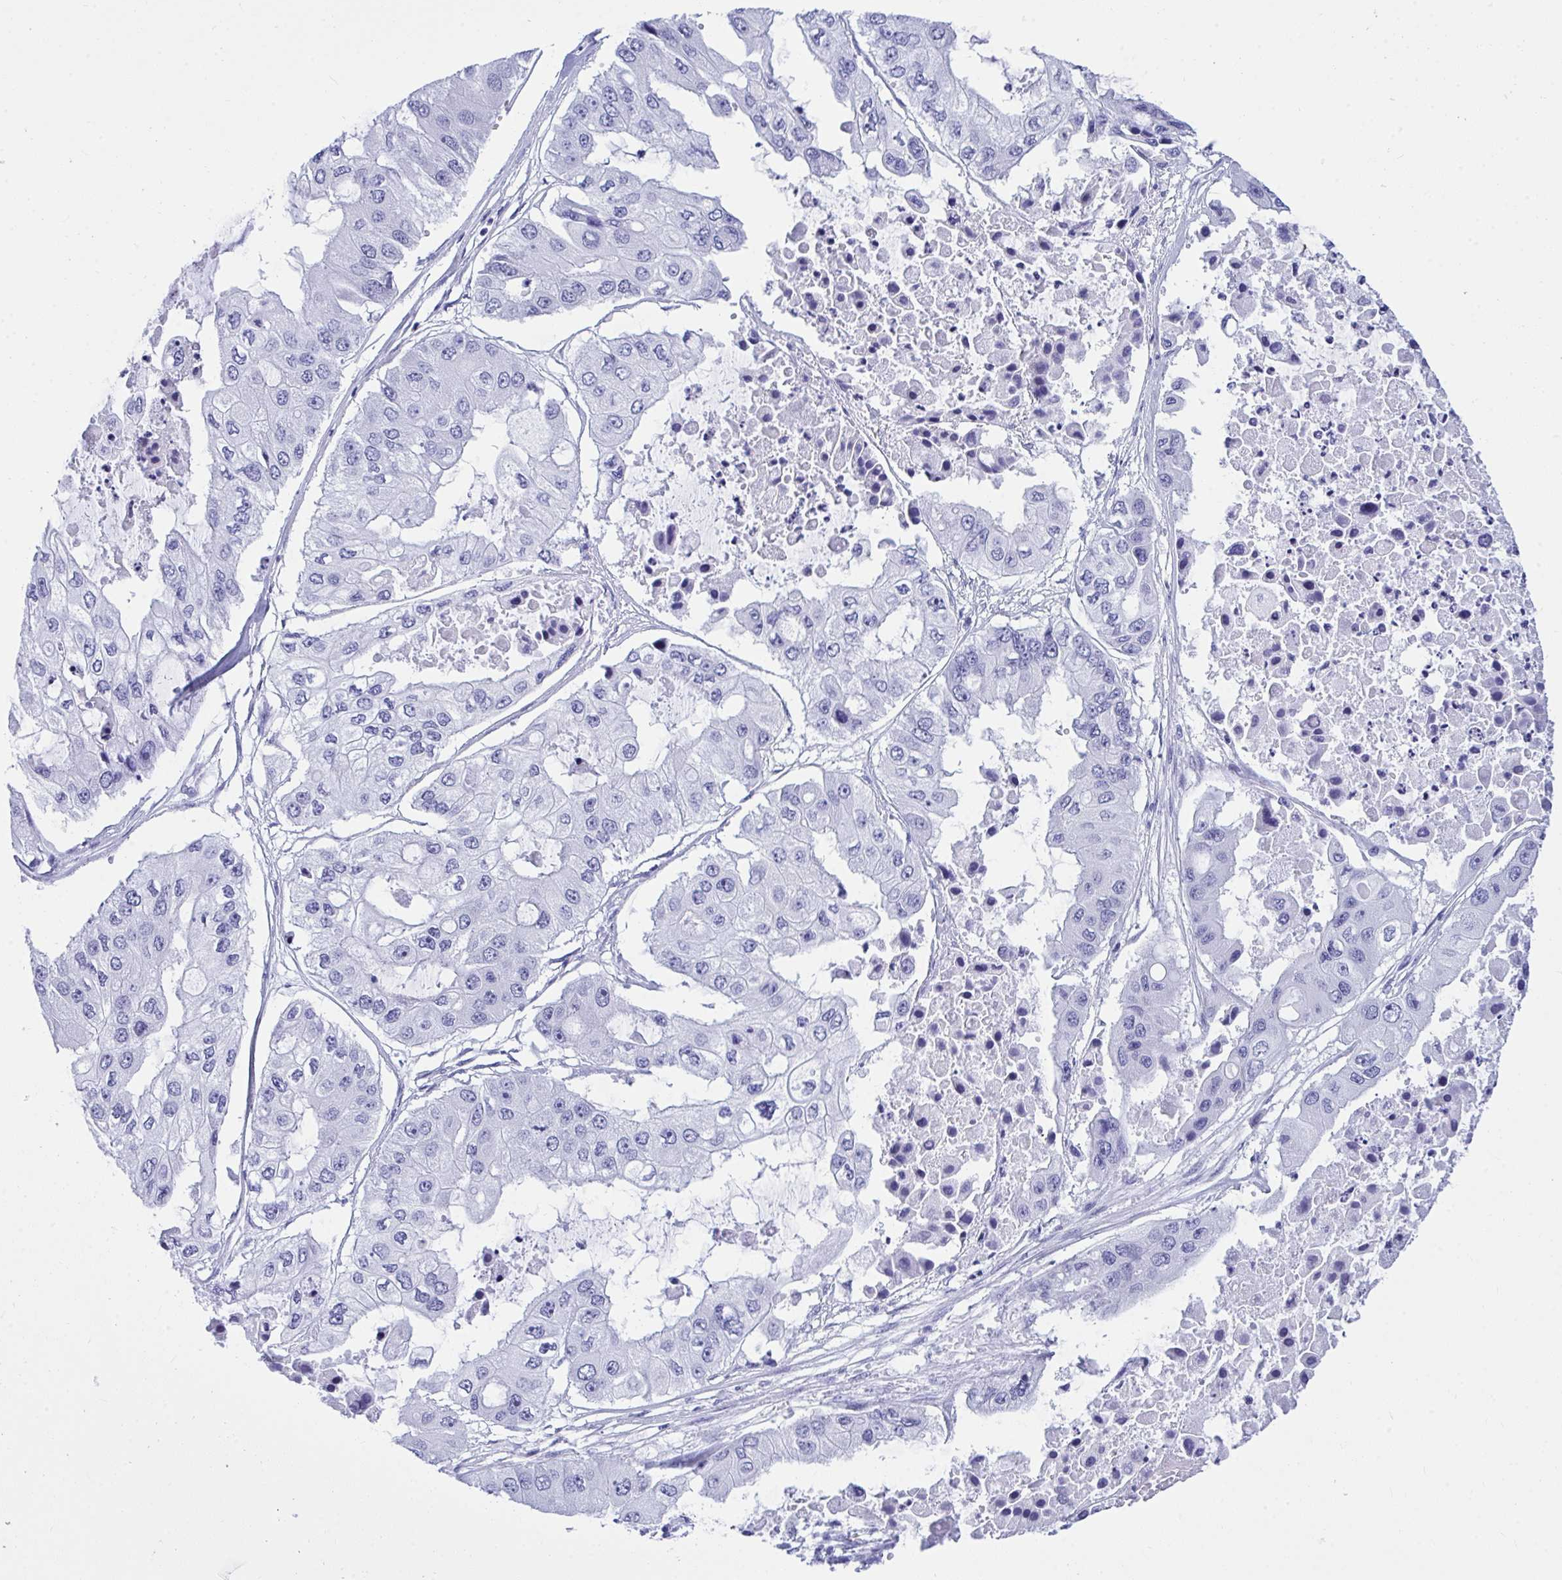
{"staining": {"intensity": "negative", "quantity": "none", "location": "none"}, "tissue": "ovarian cancer", "cell_type": "Tumor cells", "image_type": "cancer", "snomed": [{"axis": "morphology", "description": "Cystadenocarcinoma, serous, NOS"}, {"axis": "topography", "description": "Ovary"}], "caption": "Immunohistochemistry photomicrograph of human ovarian cancer (serous cystadenocarcinoma) stained for a protein (brown), which exhibits no positivity in tumor cells.", "gene": "THOP1", "patient": {"sex": "female", "age": 56}}